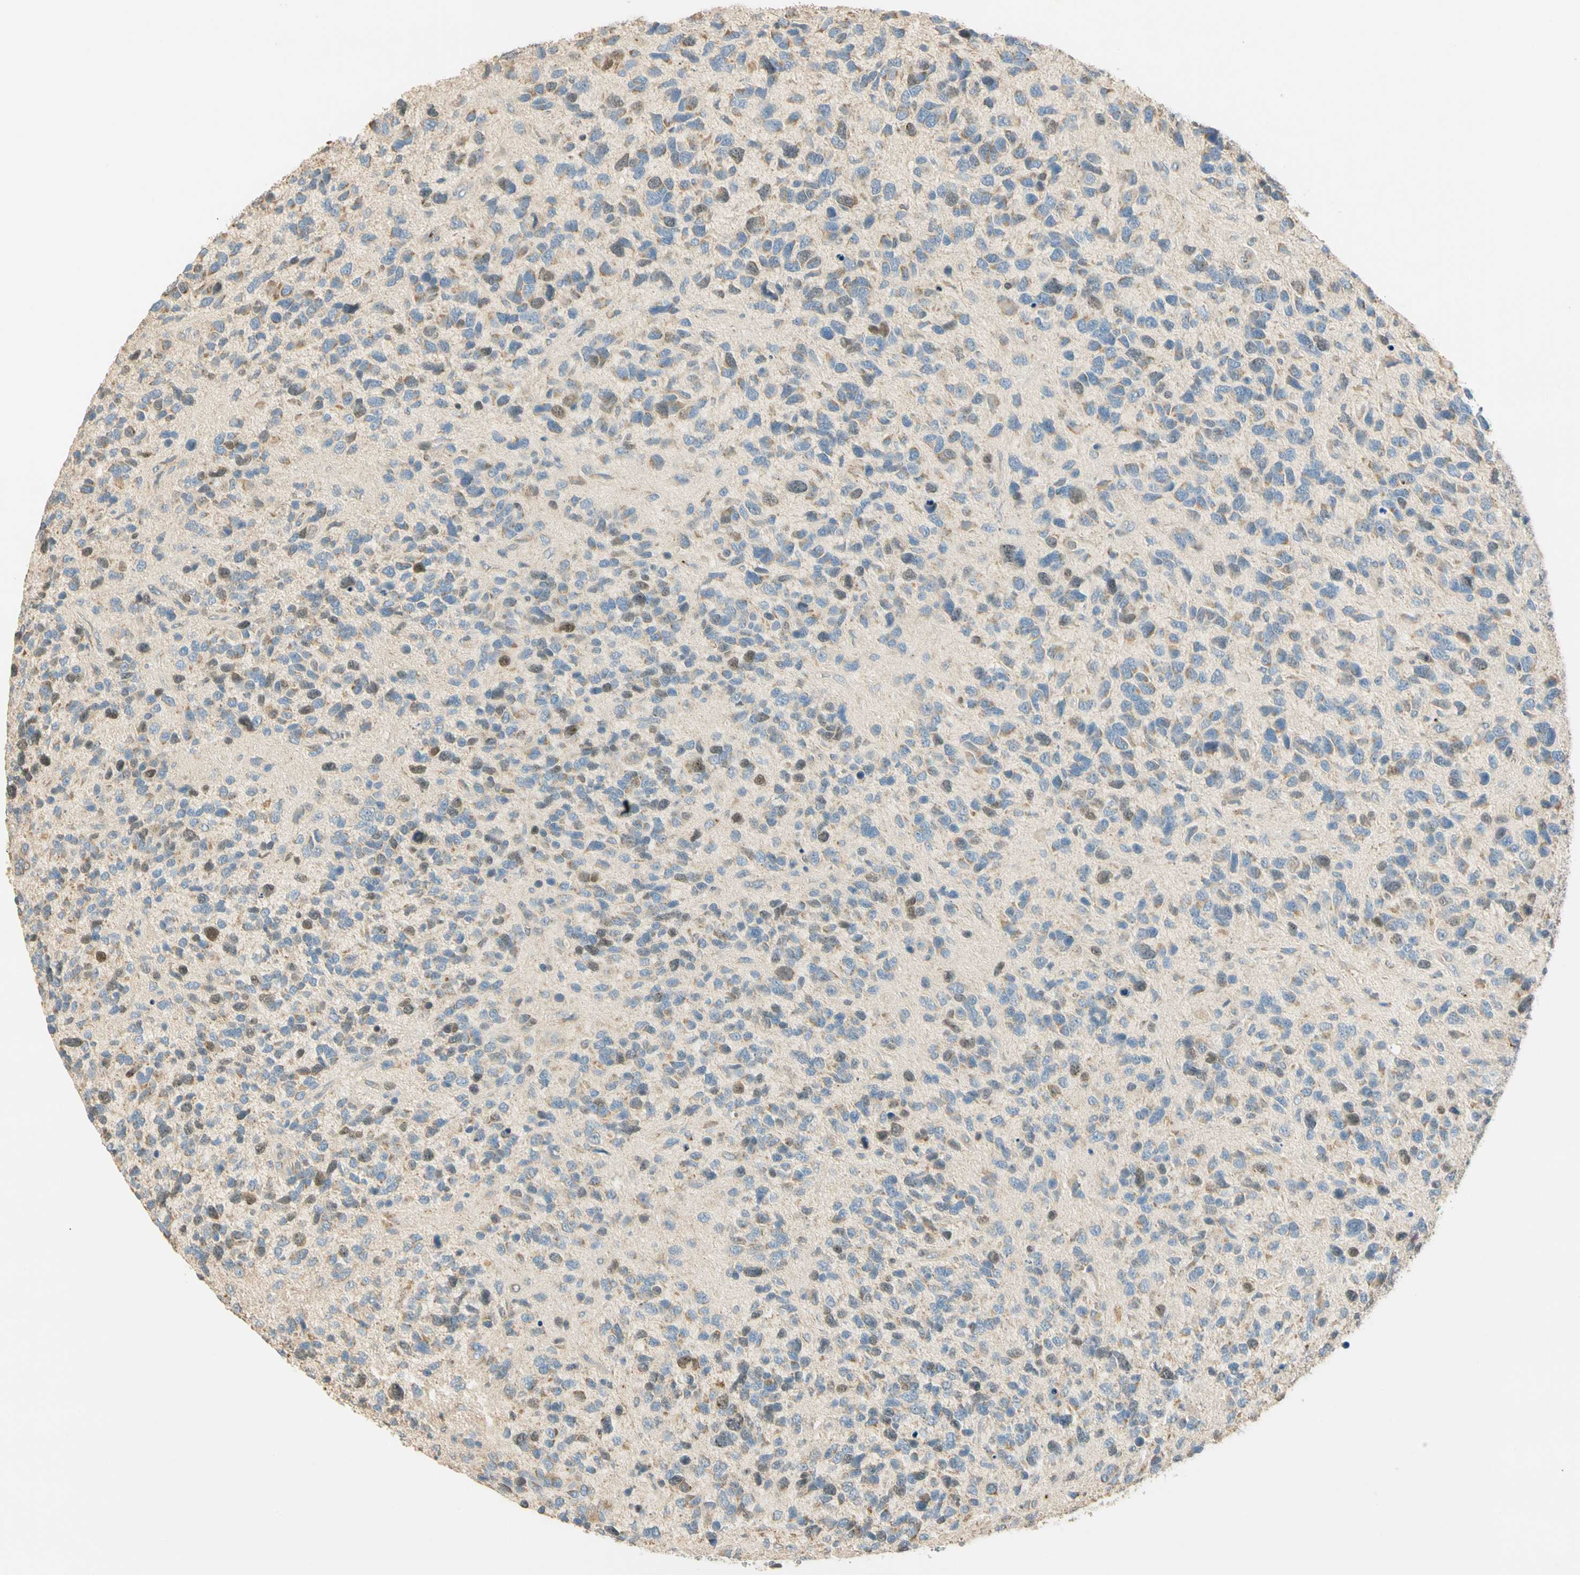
{"staining": {"intensity": "weak", "quantity": "25%-75%", "location": "nuclear"}, "tissue": "glioma", "cell_type": "Tumor cells", "image_type": "cancer", "snomed": [{"axis": "morphology", "description": "Glioma, malignant, High grade"}, {"axis": "topography", "description": "Brain"}], "caption": "Tumor cells reveal weak nuclear expression in about 25%-75% of cells in glioma. Using DAB (brown) and hematoxylin (blue) stains, captured at high magnification using brightfield microscopy.", "gene": "RAD18", "patient": {"sex": "female", "age": 58}}